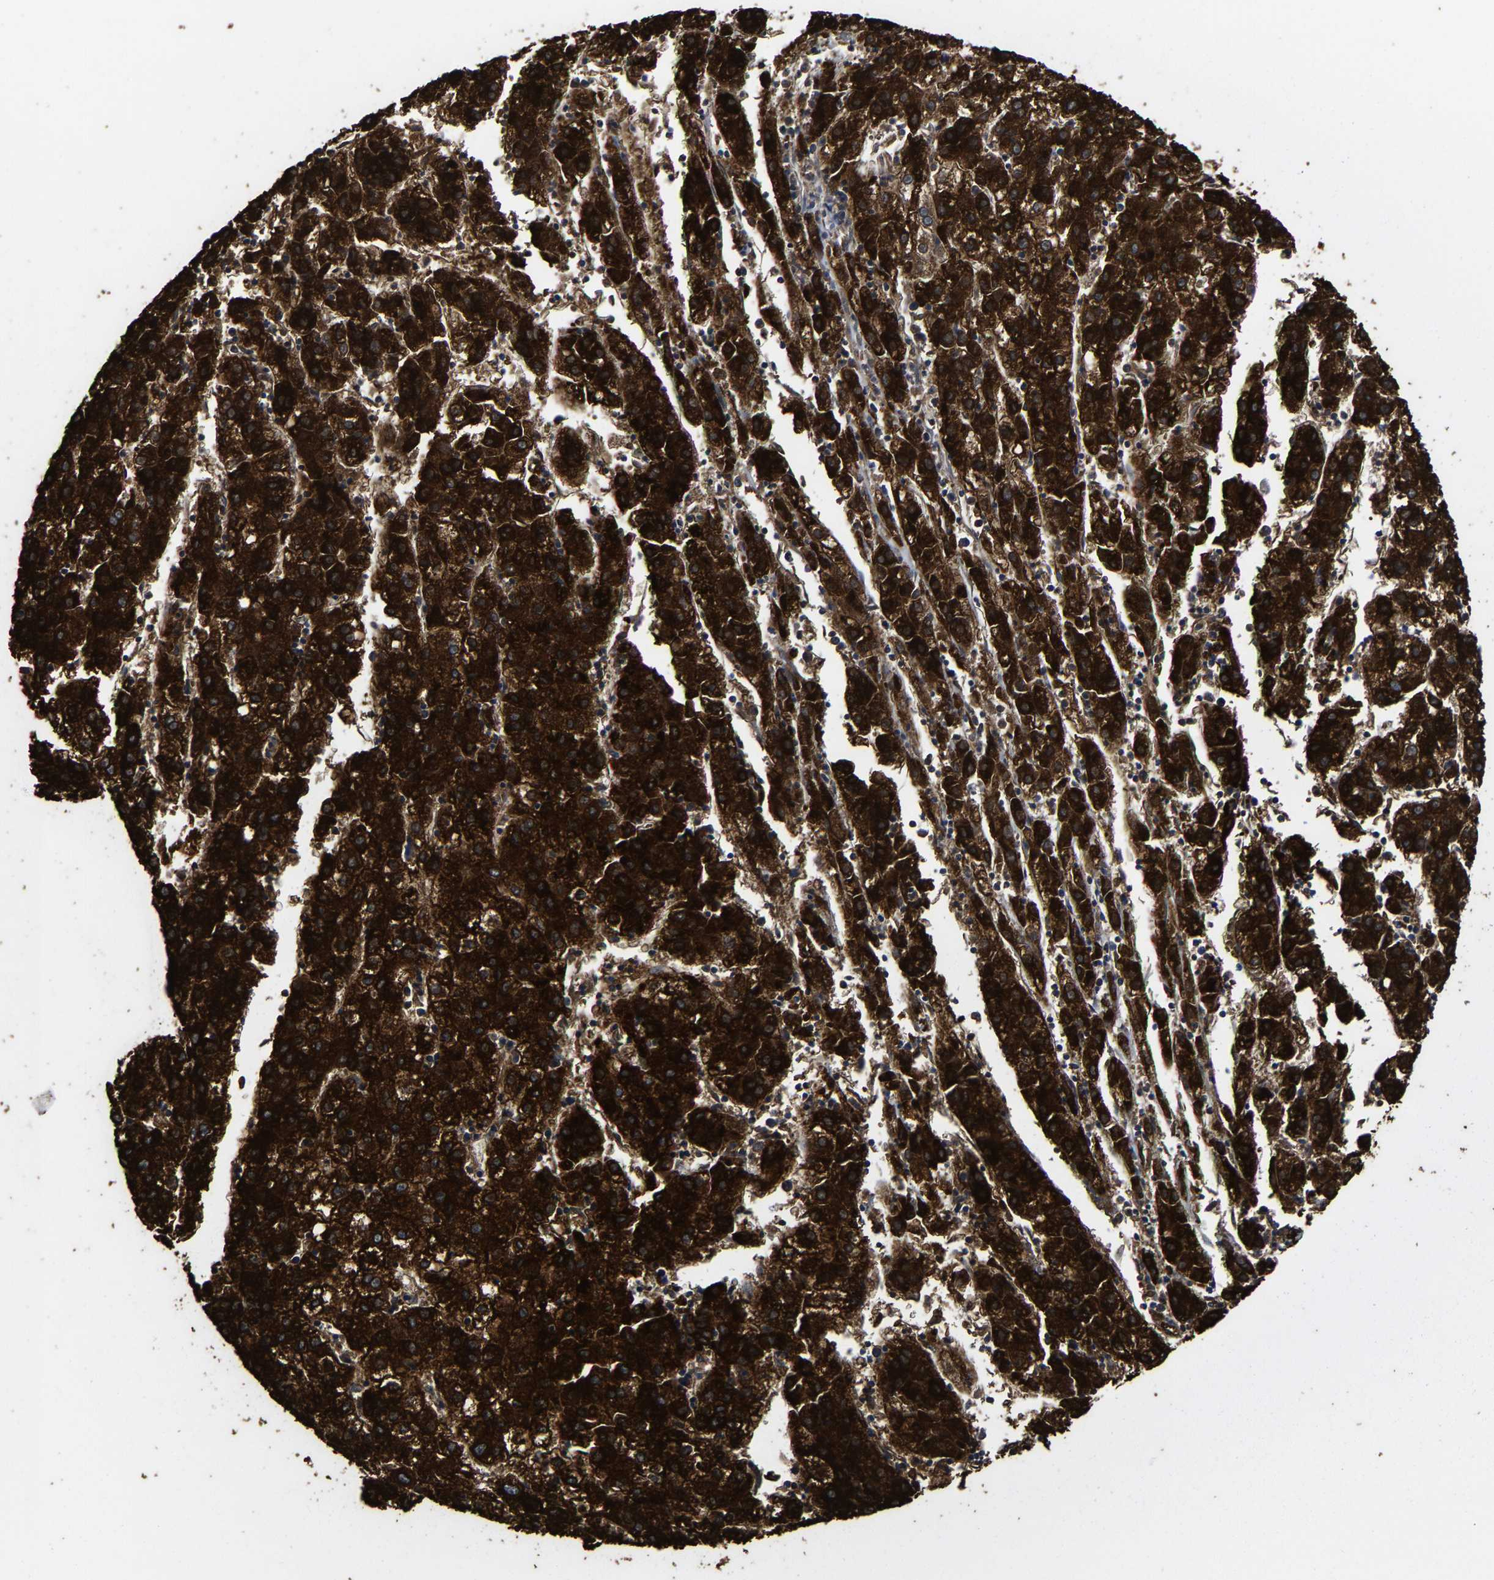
{"staining": {"intensity": "strong", "quantity": ">75%", "location": "cytoplasmic/membranous"}, "tissue": "liver cancer", "cell_type": "Tumor cells", "image_type": "cancer", "snomed": [{"axis": "morphology", "description": "Carcinoma, Hepatocellular, NOS"}, {"axis": "topography", "description": "Liver"}], "caption": "The micrograph reveals immunohistochemical staining of hepatocellular carcinoma (liver). There is strong cytoplasmic/membranous expression is appreciated in about >75% of tumor cells.", "gene": "ITCH", "patient": {"sex": "male", "age": 72}}